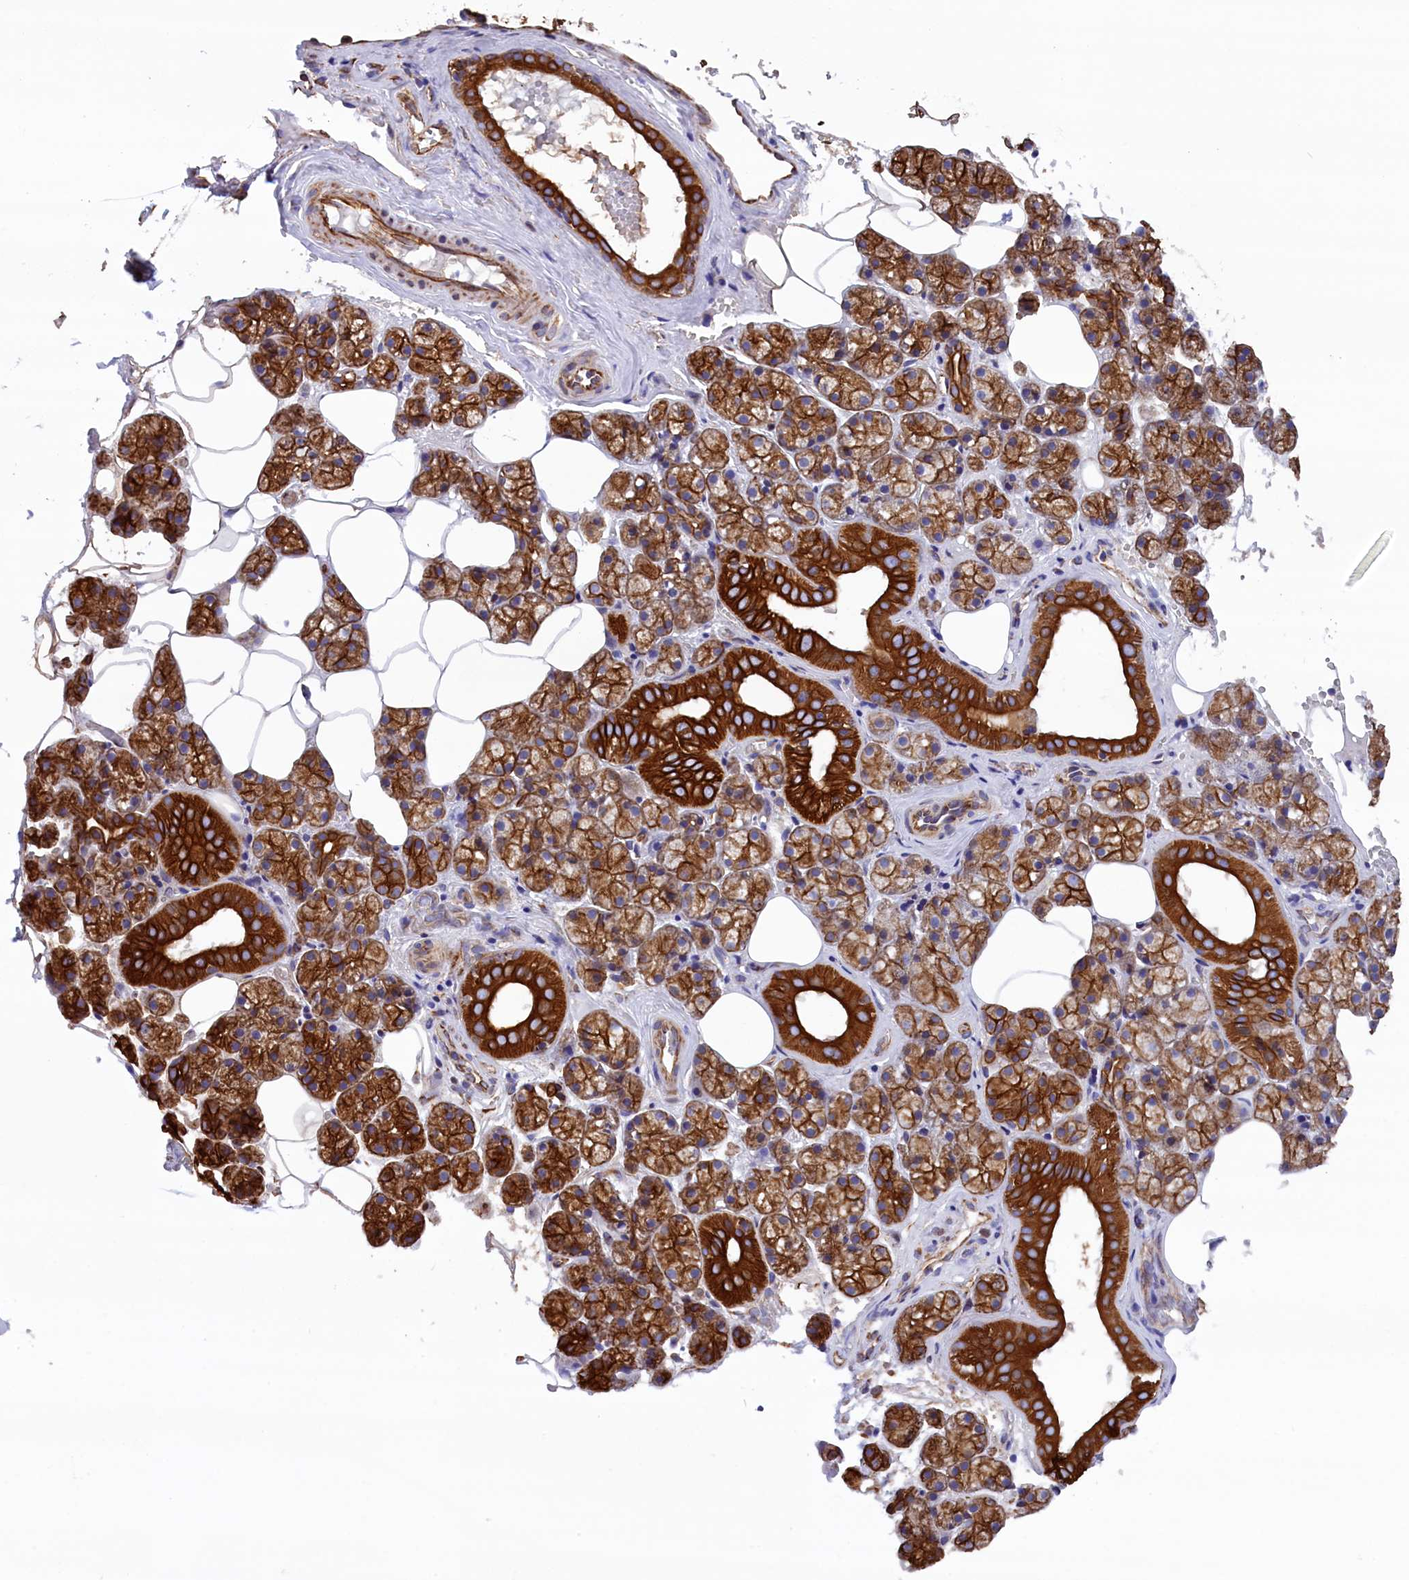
{"staining": {"intensity": "strong", "quantity": ">75%", "location": "cytoplasmic/membranous"}, "tissue": "salivary gland", "cell_type": "Glandular cells", "image_type": "normal", "snomed": [{"axis": "morphology", "description": "Normal tissue, NOS"}, {"axis": "topography", "description": "Salivary gland"}], "caption": "Immunohistochemistry image of normal salivary gland: salivary gland stained using IHC reveals high levels of strong protein expression localized specifically in the cytoplasmic/membranous of glandular cells, appearing as a cytoplasmic/membranous brown color.", "gene": "GATB", "patient": {"sex": "male", "age": 62}}